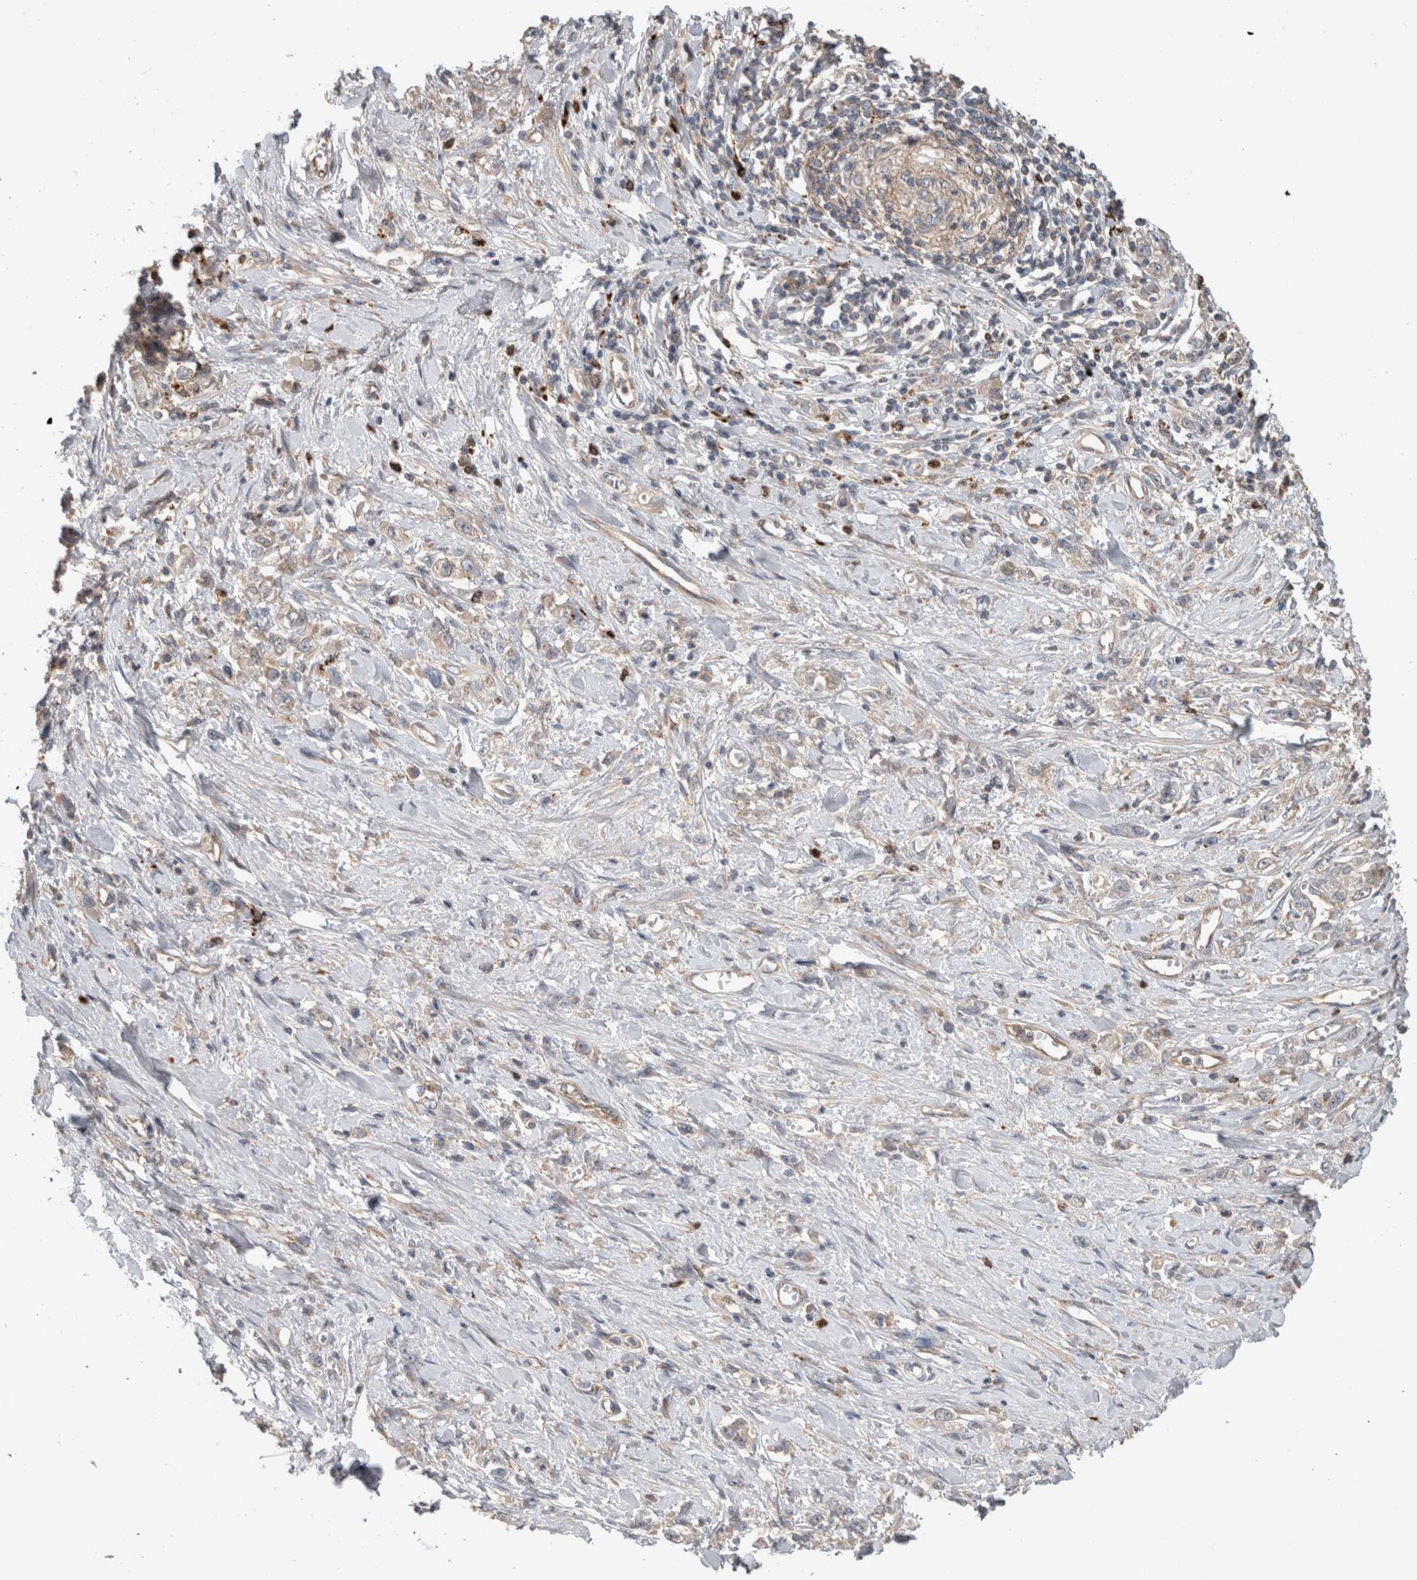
{"staining": {"intensity": "negative", "quantity": "none", "location": "none"}, "tissue": "stomach cancer", "cell_type": "Tumor cells", "image_type": "cancer", "snomed": [{"axis": "morphology", "description": "Adenocarcinoma, NOS"}, {"axis": "topography", "description": "Stomach"}], "caption": "High power microscopy image of an IHC histopathology image of adenocarcinoma (stomach), revealing no significant positivity in tumor cells. Brightfield microscopy of immunohistochemistry (IHC) stained with DAB (3,3'-diaminobenzidine) (brown) and hematoxylin (blue), captured at high magnification.", "gene": "TARBP1", "patient": {"sex": "female", "age": 76}}